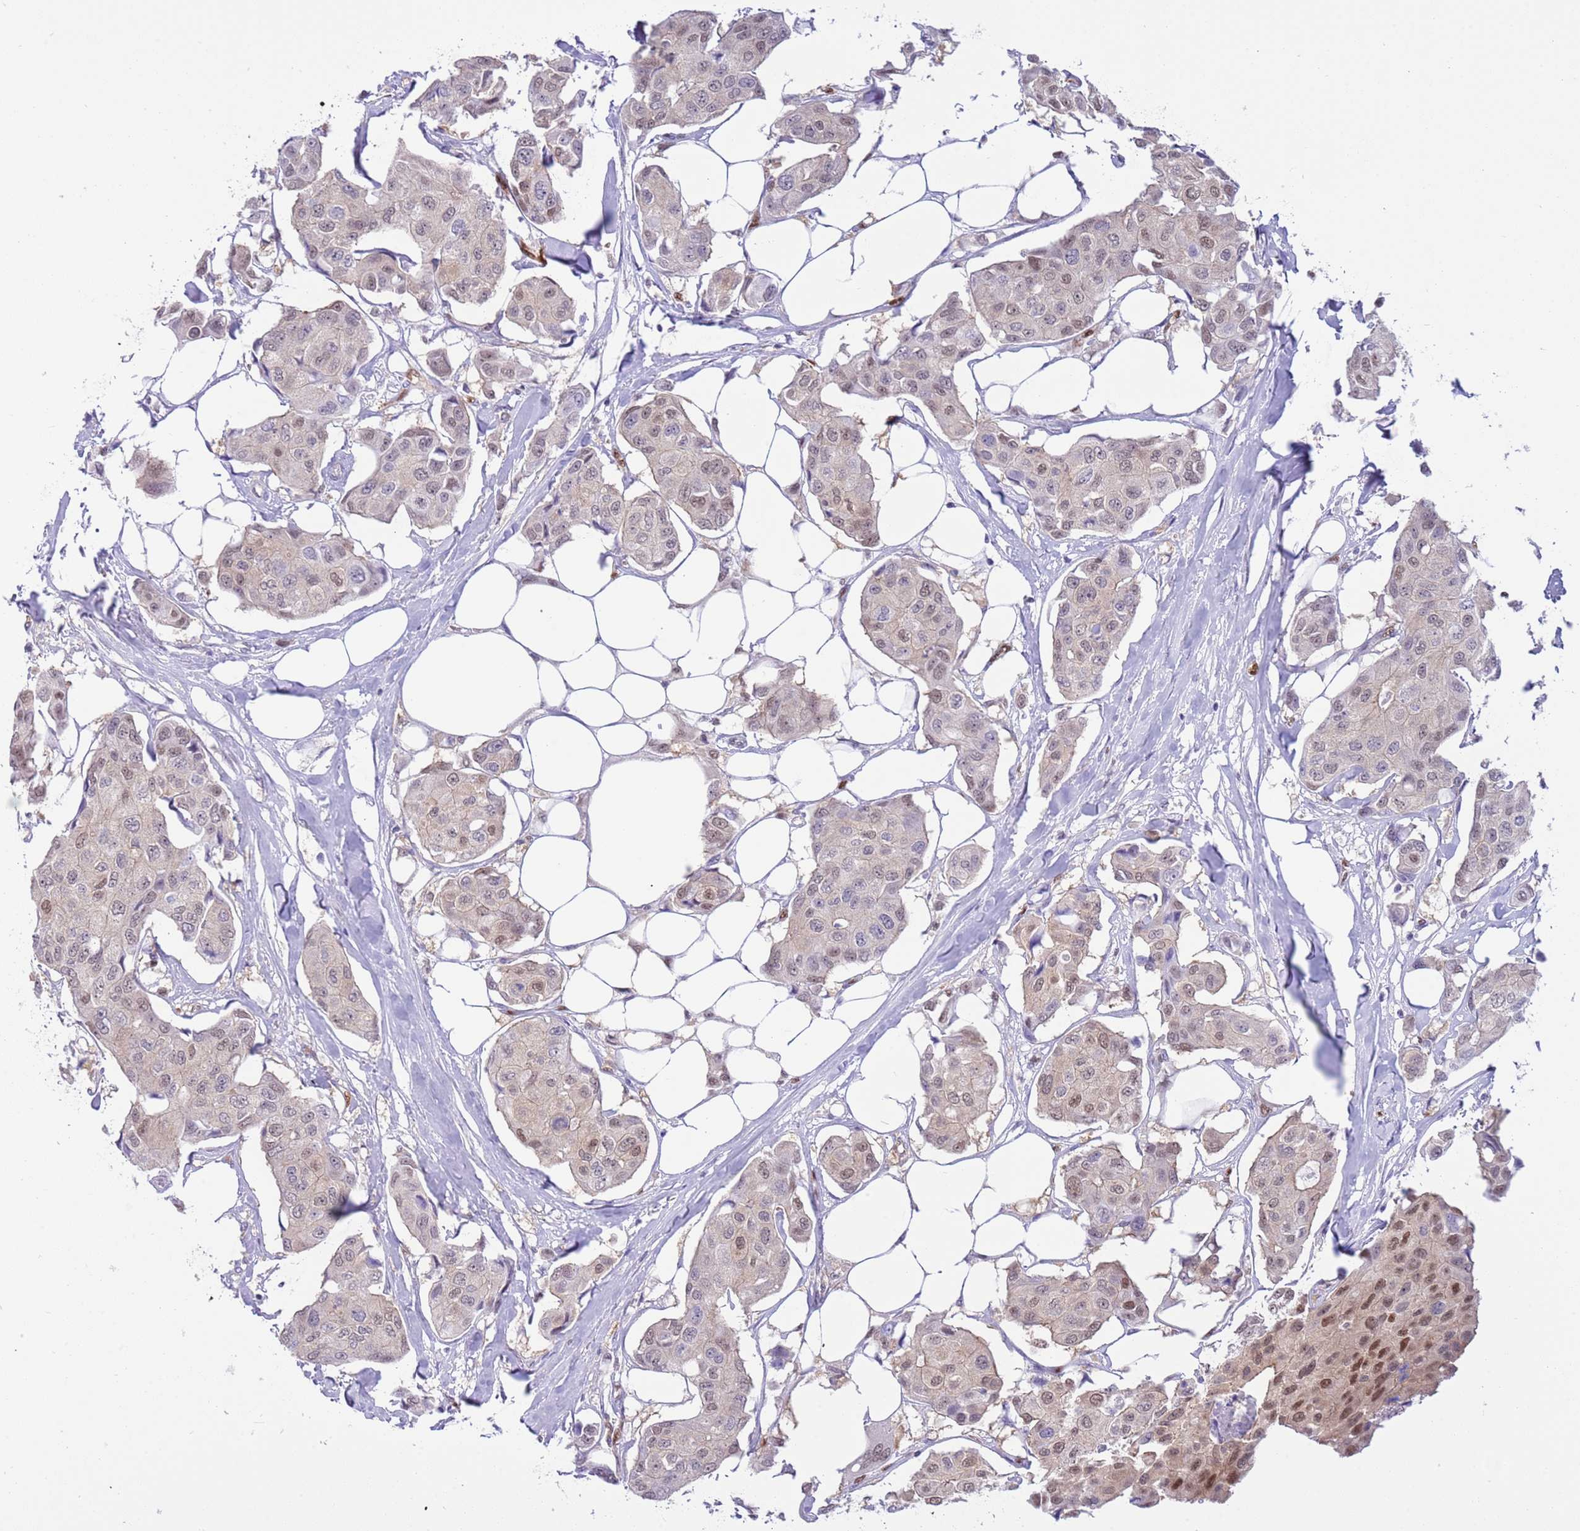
{"staining": {"intensity": "weak", "quantity": ">75%", "location": "nuclear"}, "tissue": "breast cancer", "cell_type": "Tumor cells", "image_type": "cancer", "snomed": [{"axis": "morphology", "description": "Duct carcinoma"}, {"axis": "topography", "description": "Breast"}, {"axis": "topography", "description": "Lymph node"}], "caption": "Immunohistochemical staining of breast cancer (infiltrating ductal carcinoma) reveals low levels of weak nuclear expression in about >75% of tumor cells.", "gene": "DDI2", "patient": {"sex": "female", "age": 80}}